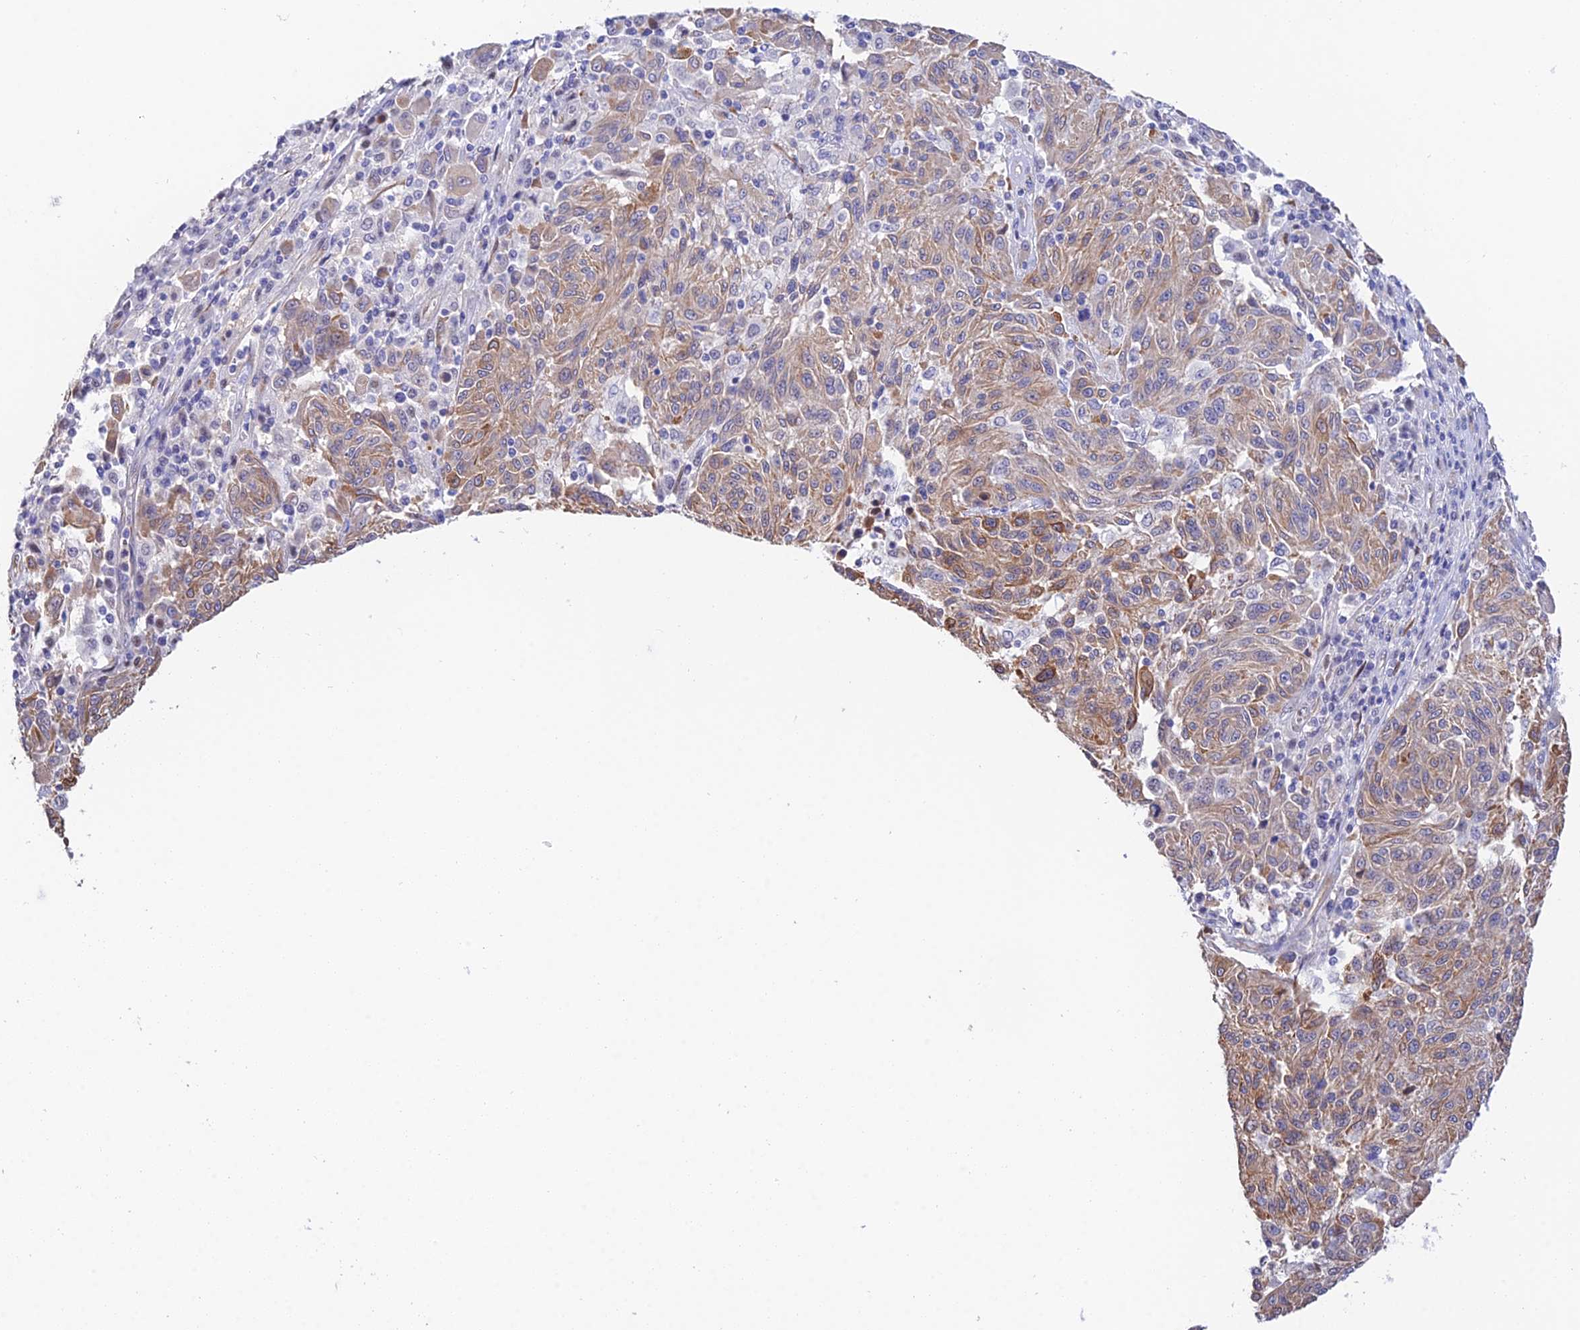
{"staining": {"intensity": "moderate", "quantity": "25%-75%", "location": "cytoplasmic/membranous"}, "tissue": "melanoma", "cell_type": "Tumor cells", "image_type": "cancer", "snomed": [{"axis": "morphology", "description": "Malignant melanoma, NOS"}, {"axis": "topography", "description": "Skin"}], "caption": "Human malignant melanoma stained with a brown dye exhibits moderate cytoplasmic/membranous positive positivity in about 25%-75% of tumor cells.", "gene": "MXRA7", "patient": {"sex": "male", "age": 53}}